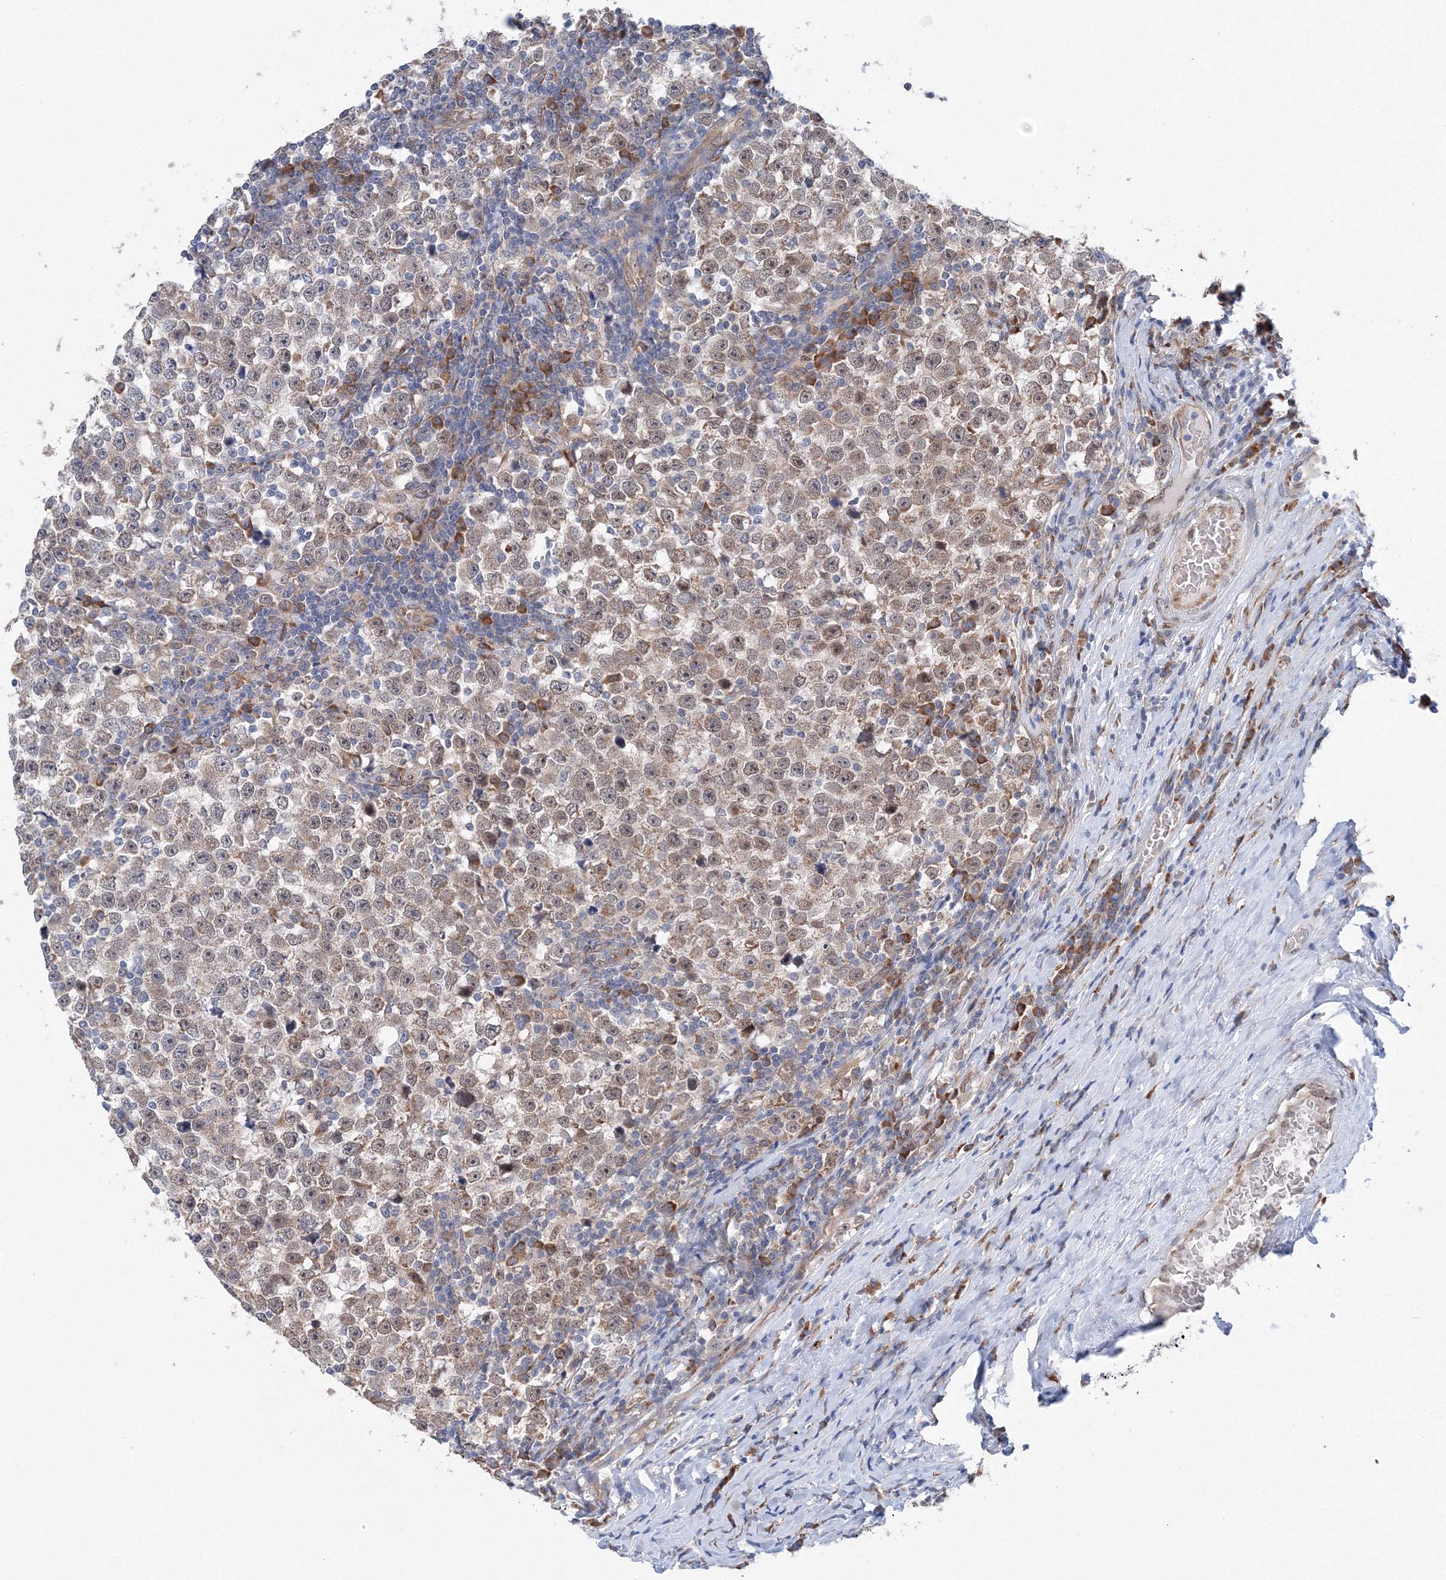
{"staining": {"intensity": "weak", "quantity": "25%-75%", "location": "cytoplasmic/membranous"}, "tissue": "testis cancer", "cell_type": "Tumor cells", "image_type": "cancer", "snomed": [{"axis": "morphology", "description": "Normal tissue, NOS"}, {"axis": "morphology", "description": "Seminoma, NOS"}, {"axis": "topography", "description": "Testis"}], "caption": "An image of human testis seminoma stained for a protein shows weak cytoplasmic/membranous brown staining in tumor cells.", "gene": "DIS3L2", "patient": {"sex": "male", "age": 43}}